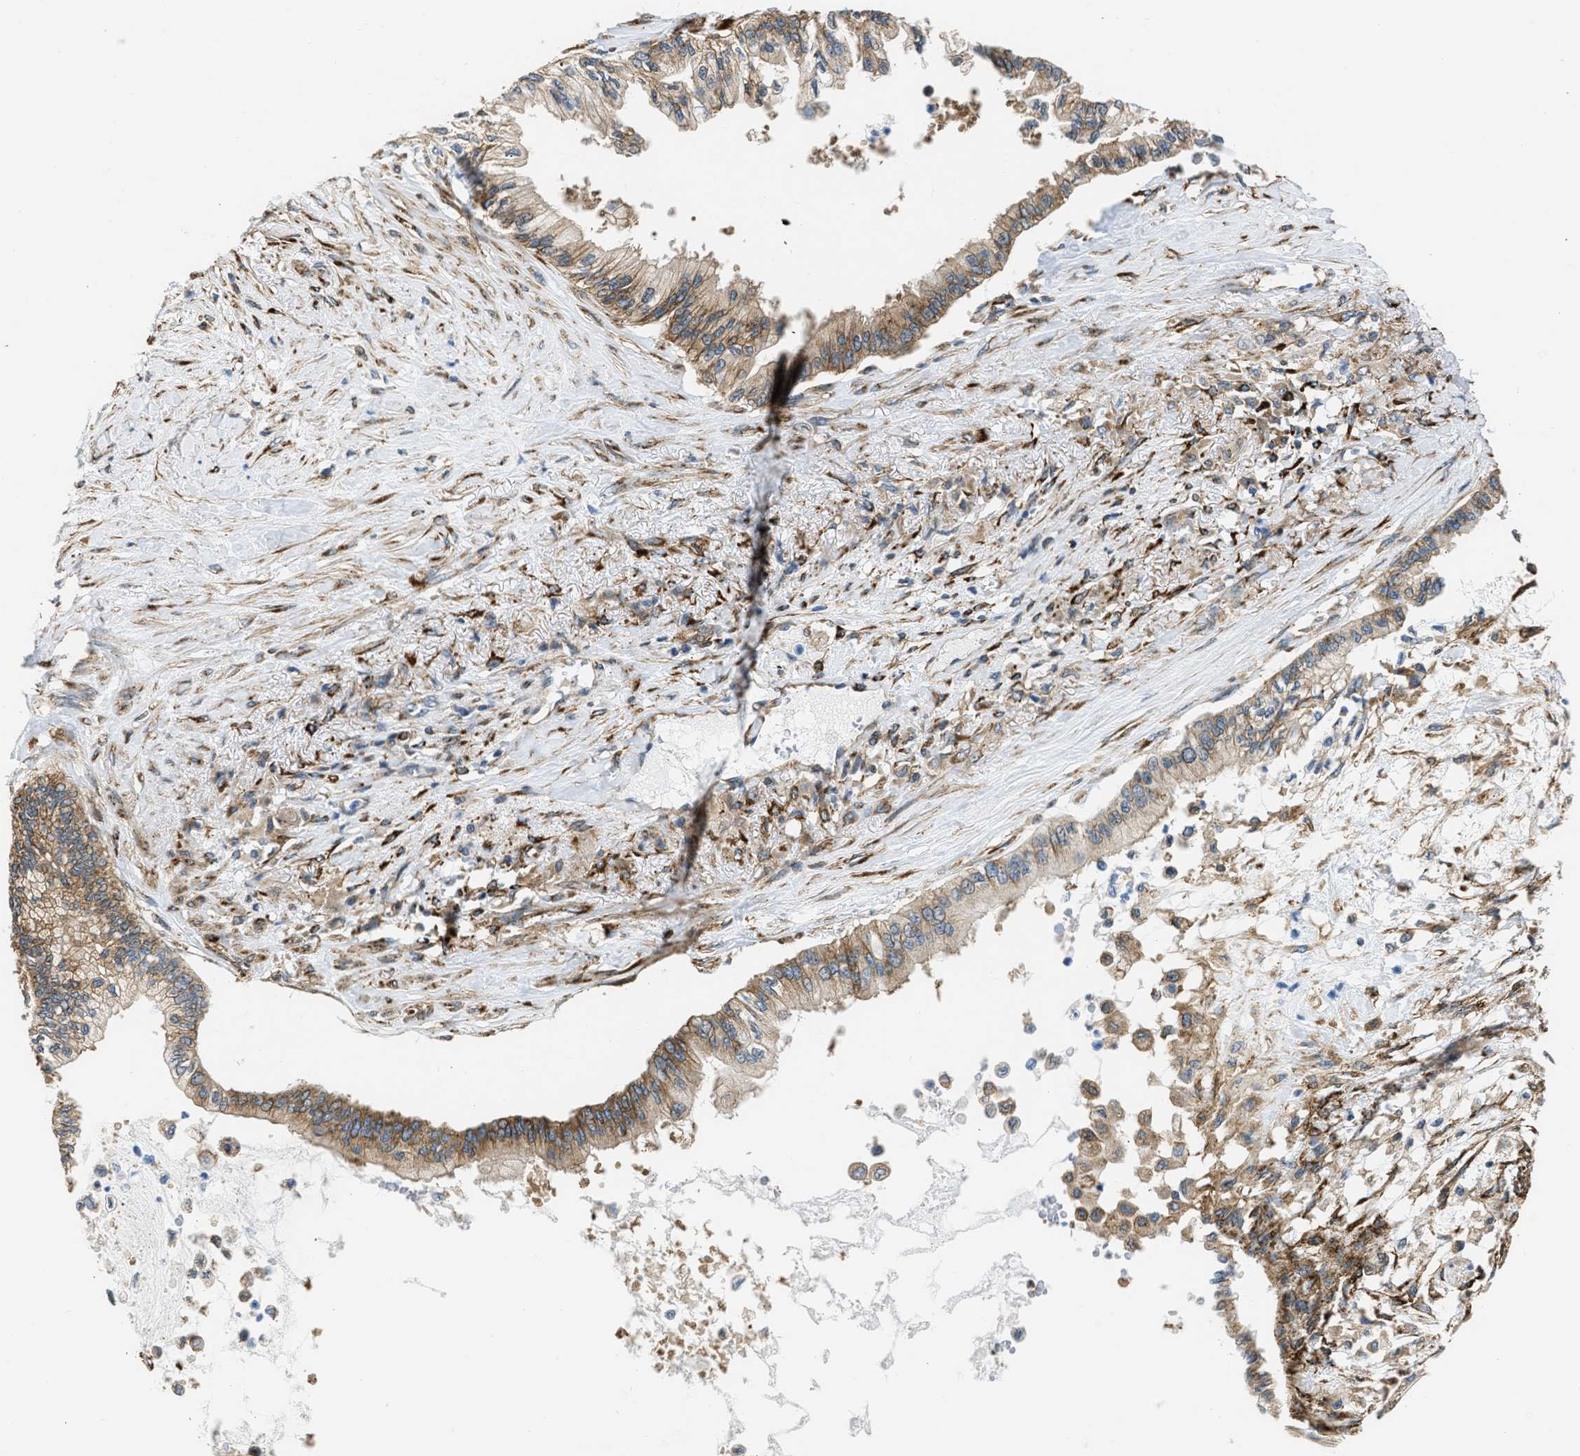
{"staining": {"intensity": "moderate", "quantity": ">75%", "location": "cytoplasmic/membranous"}, "tissue": "pancreatic cancer", "cell_type": "Tumor cells", "image_type": "cancer", "snomed": [{"axis": "morphology", "description": "Normal tissue, NOS"}, {"axis": "morphology", "description": "Adenocarcinoma, NOS"}, {"axis": "topography", "description": "Pancreas"}, {"axis": "topography", "description": "Duodenum"}], "caption": "Pancreatic cancer tissue displays moderate cytoplasmic/membranous positivity in about >75% of tumor cells, visualized by immunohistochemistry.", "gene": "SEPTIN2", "patient": {"sex": "female", "age": 60}}